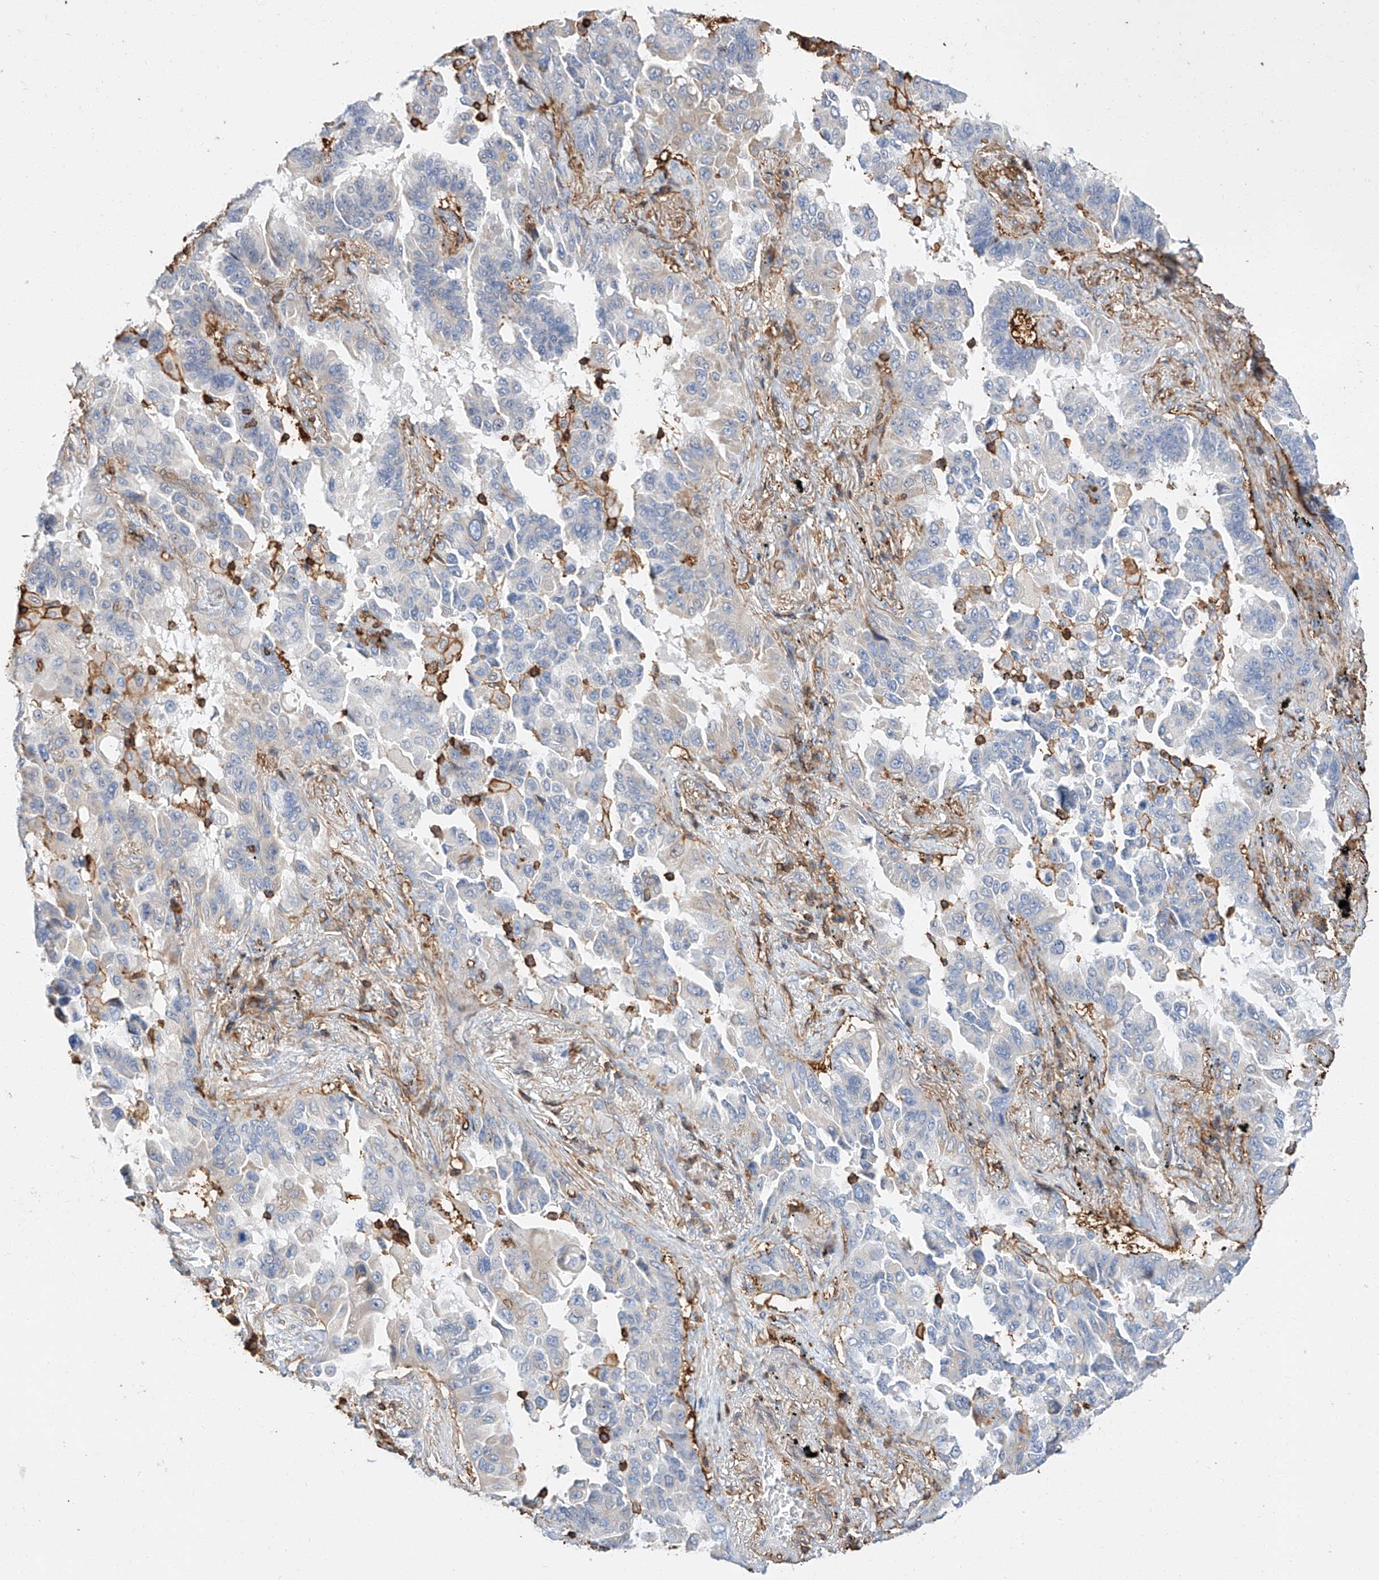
{"staining": {"intensity": "negative", "quantity": "none", "location": "none"}, "tissue": "lung cancer", "cell_type": "Tumor cells", "image_type": "cancer", "snomed": [{"axis": "morphology", "description": "Adenocarcinoma, NOS"}, {"axis": "topography", "description": "Lung"}], "caption": "This is an immunohistochemistry micrograph of human adenocarcinoma (lung). There is no expression in tumor cells.", "gene": "WFS1", "patient": {"sex": "female", "age": 67}}